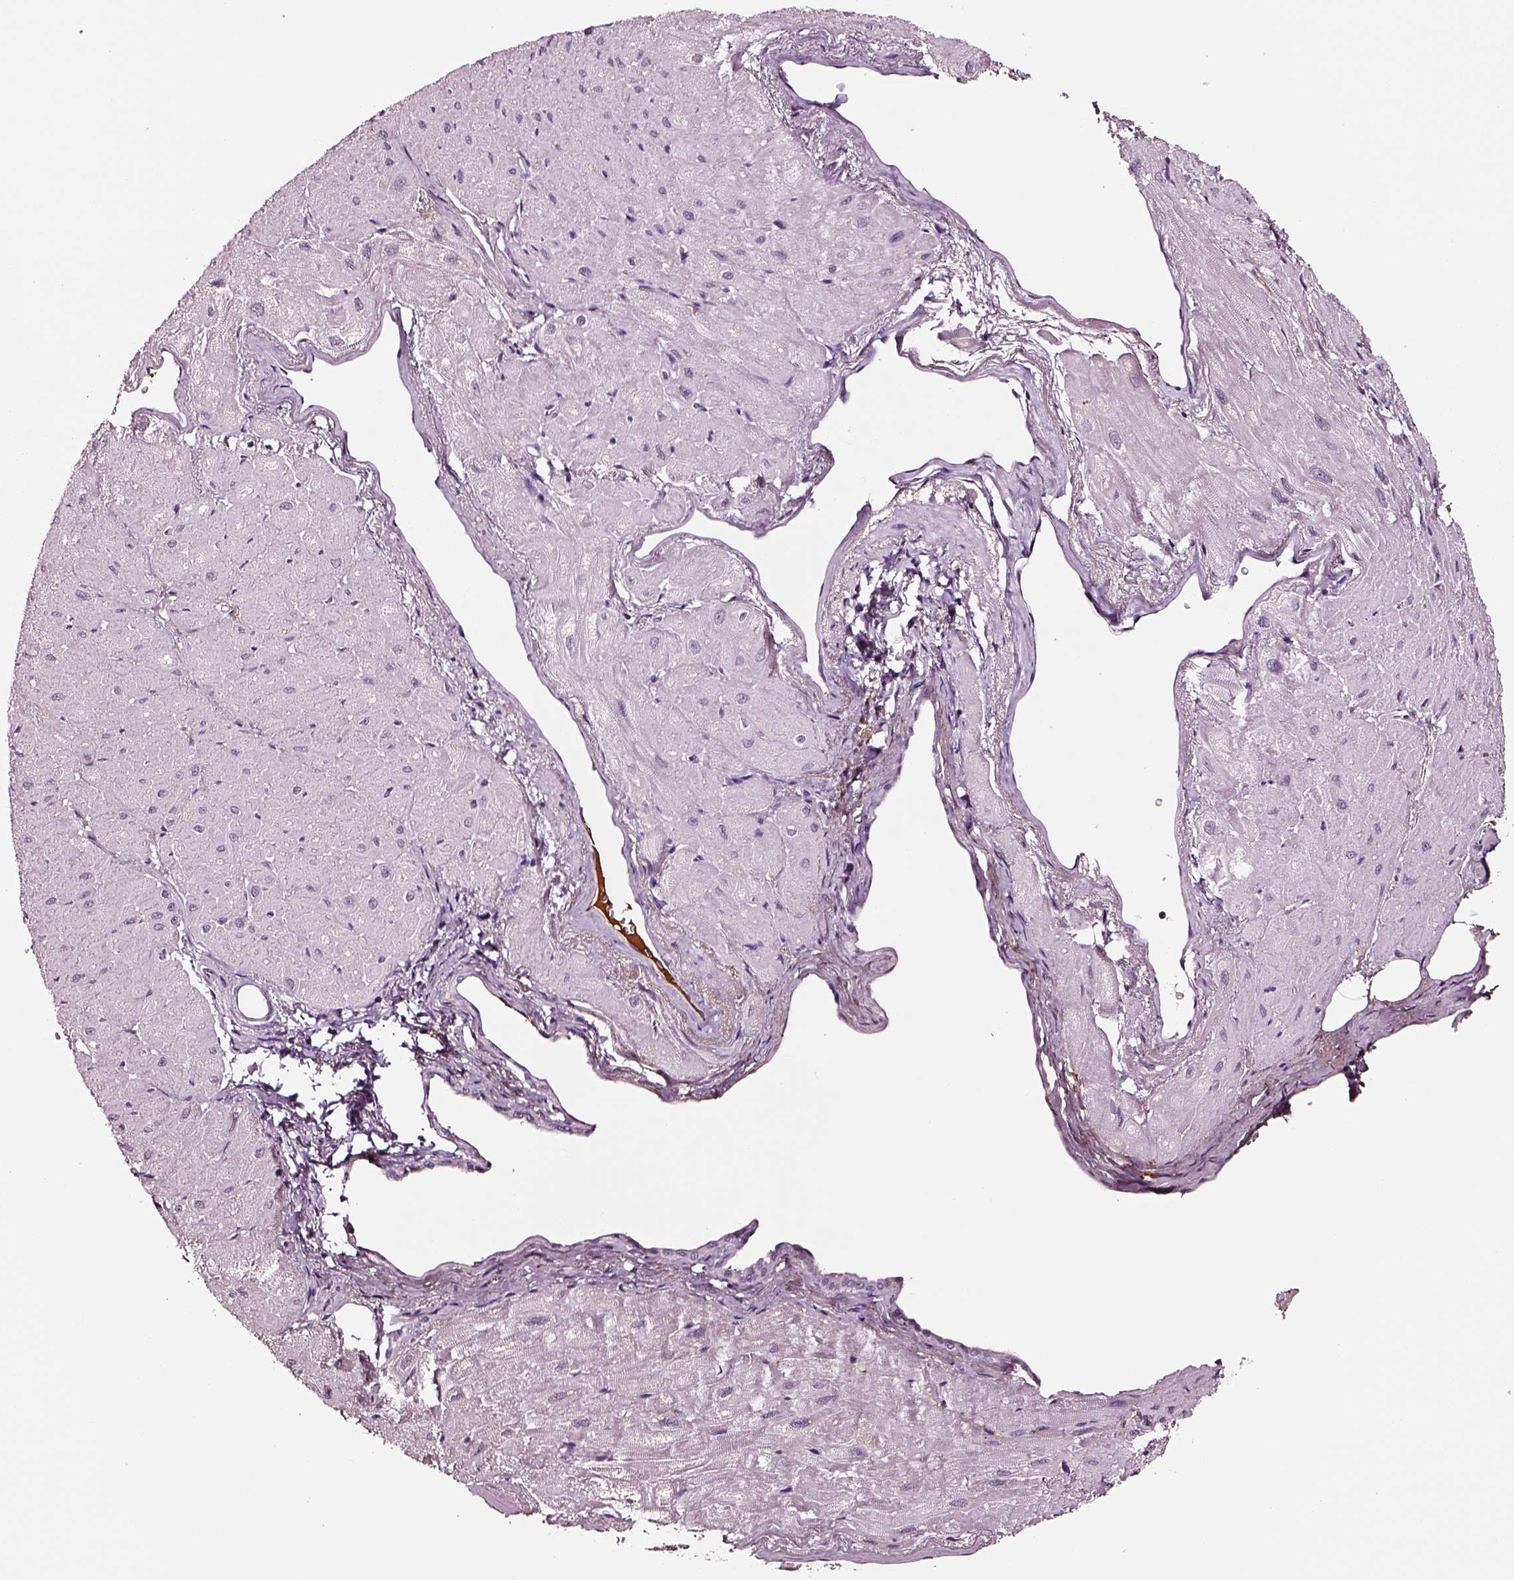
{"staining": {"intensity": "negative", "quantity": "none", "location": "none"}, "tissue": "heart muscle", "cell_type": "Cardiomyocytes", "image_type": "normal", "snomed": [{"axis": "morphology", "description": "Normal tissue, NOS"}, {"axis": "topography", "description": "Heart"}], "caption": "DAB immunohistochemical staining of unremarkable human heart muscle exhibits no significant expression in cardiomyocytes. Nuclei are stained in blue.", "gene": "TF", "patient": {"sex": "male", "age": 62}}